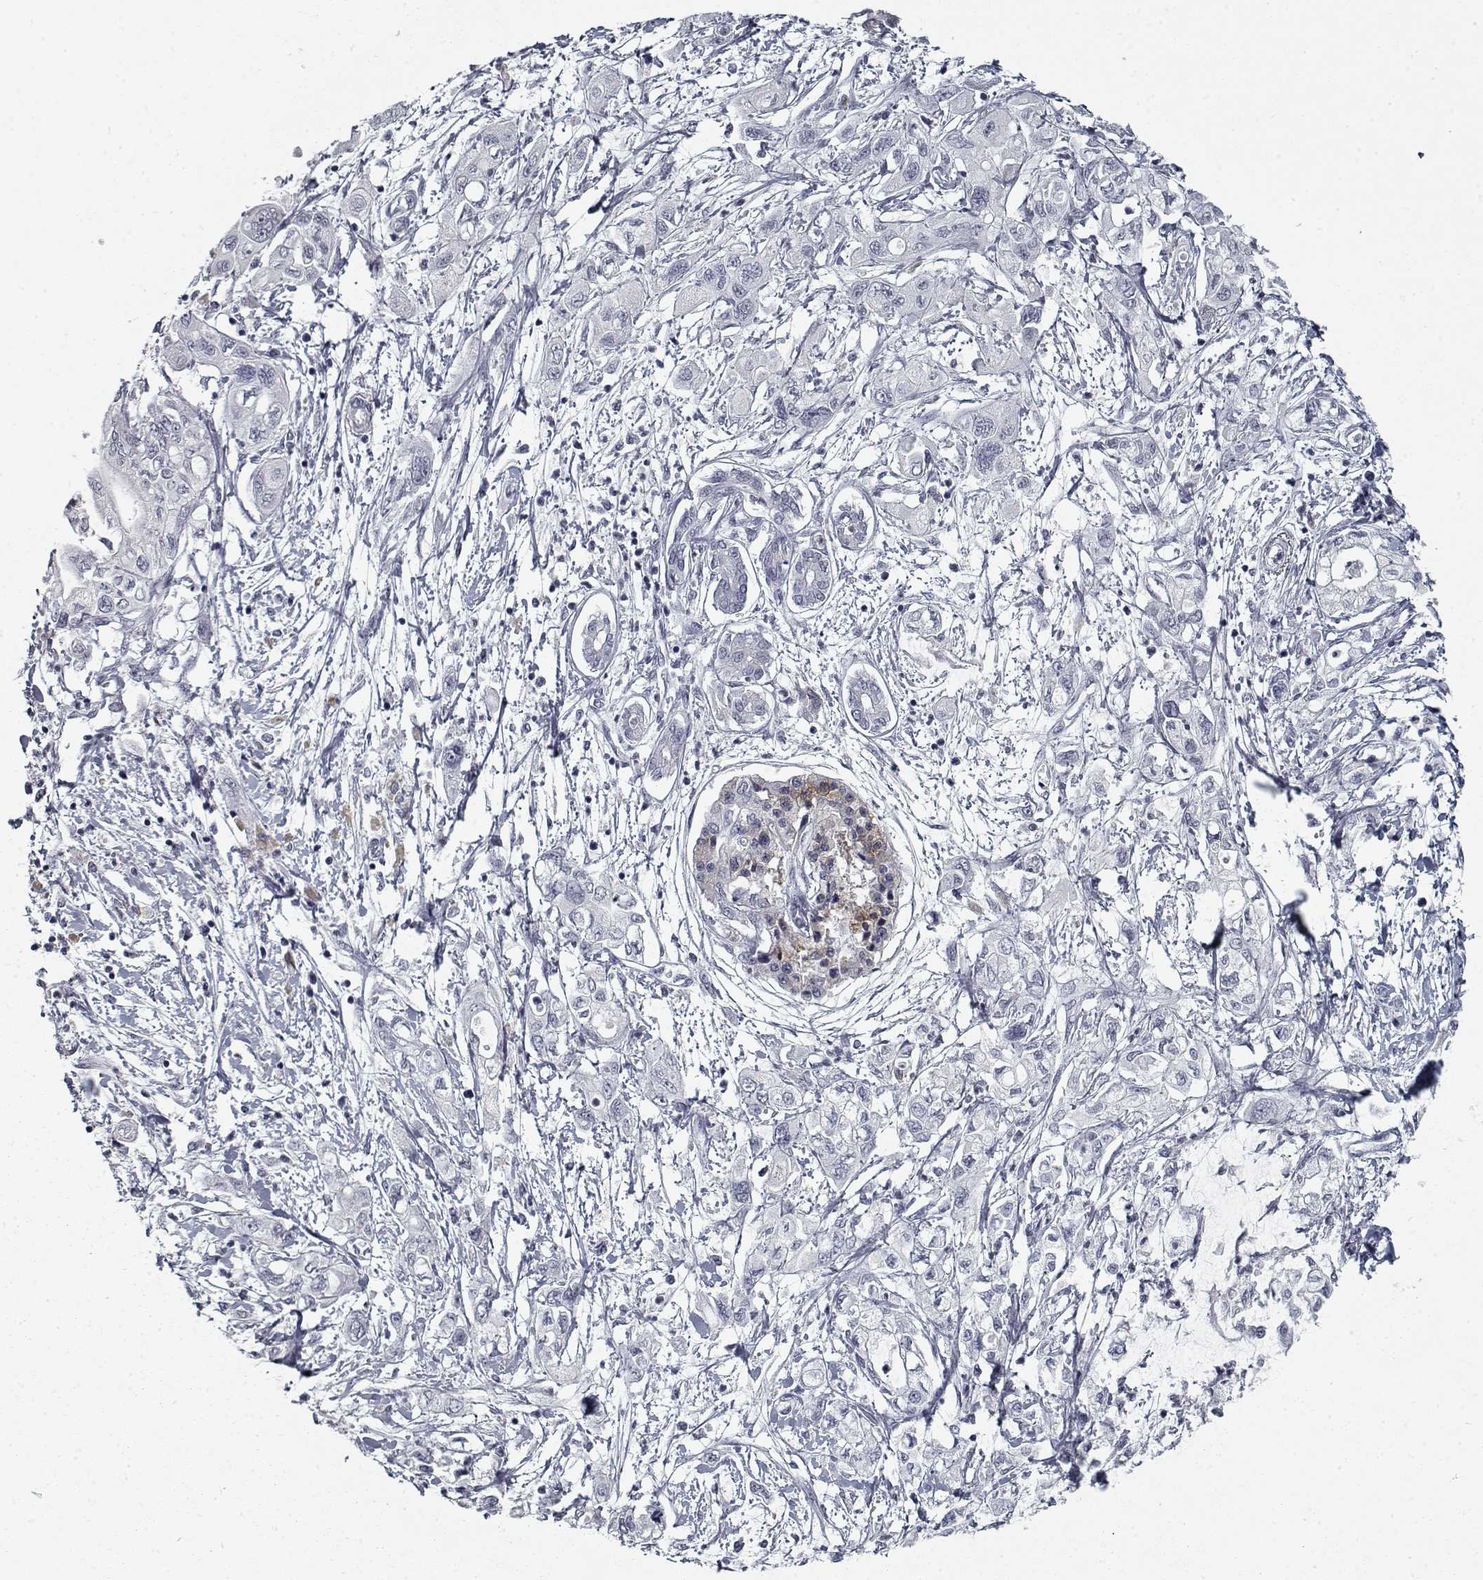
{"staining": {"intensity": "moderate", "quantity": "<25%", "location": "cytoplasmic/membranous"}, "tissue": "pancreatic cancer", "cell_type": "Tumor cells", "image_type": "cancer", "snomed": [{"axis": "morphology", "description": "Adenocarcinoma, NOS"}, {"axis": "topography", "description": "Pancreas"}], "caption": "This micrograph shows pancreatic cancer stained with immunohistochemistry (IHC) to label a protein in brown. The cytoplasmic/membranous of tumor cells show moderate positivity for the protein. Nuclei are counter-stained blue.", "gene": "GAD2", "patient": {"sex": "male", "age": 54}}